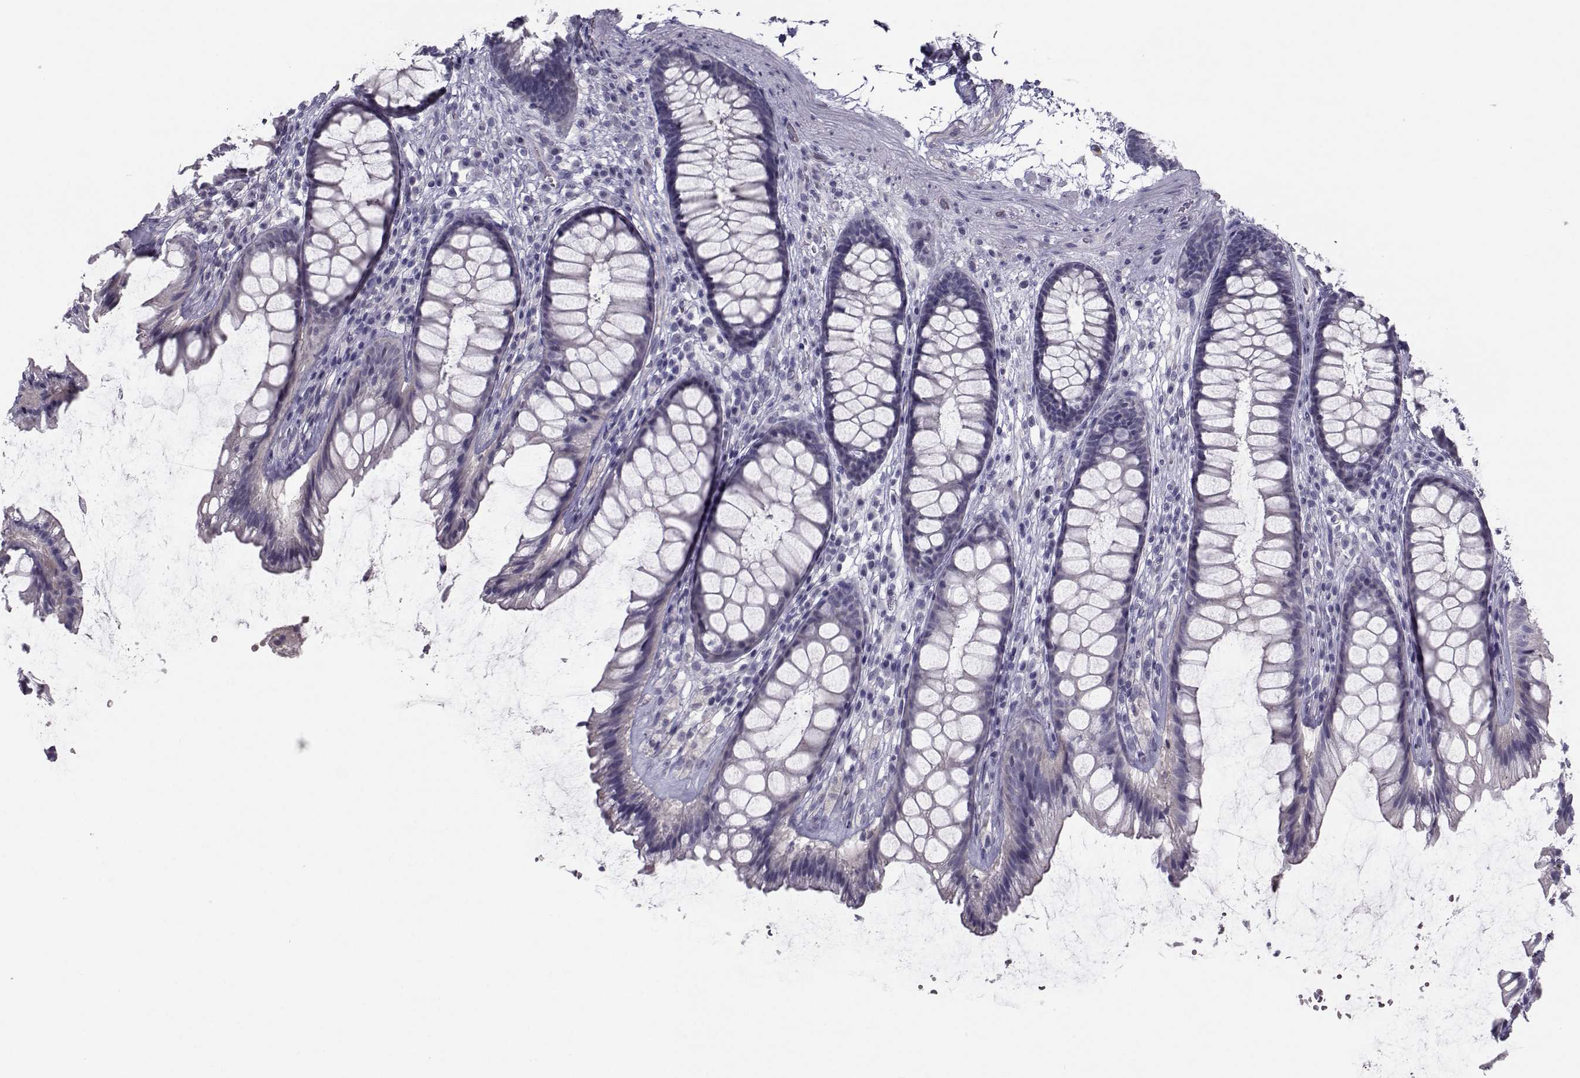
{"staining": {"intensity": "negative", "quantity": "none", "location": "none"}, "tissue": "rectum", "cell_type": "Glandular cells", "image_type": "normal", "snomed": [{"axis": "morphology", "description": "Normal tissue, NOS"}, {"axis": "topography", "description": "Rectum"}], "caption": "An immunohistochemistry photomicrograph of normal rectum is shown. There is no staining in glandular cells of rectum. (Stains: DAB (3,3'-diaminobenzidine) IHC with hematoxylin counter stain, Microscopy: brightfield microscopy at high magnification).", "gene": "GARIN3", "patient": {"sex": "male", "age": 72}}